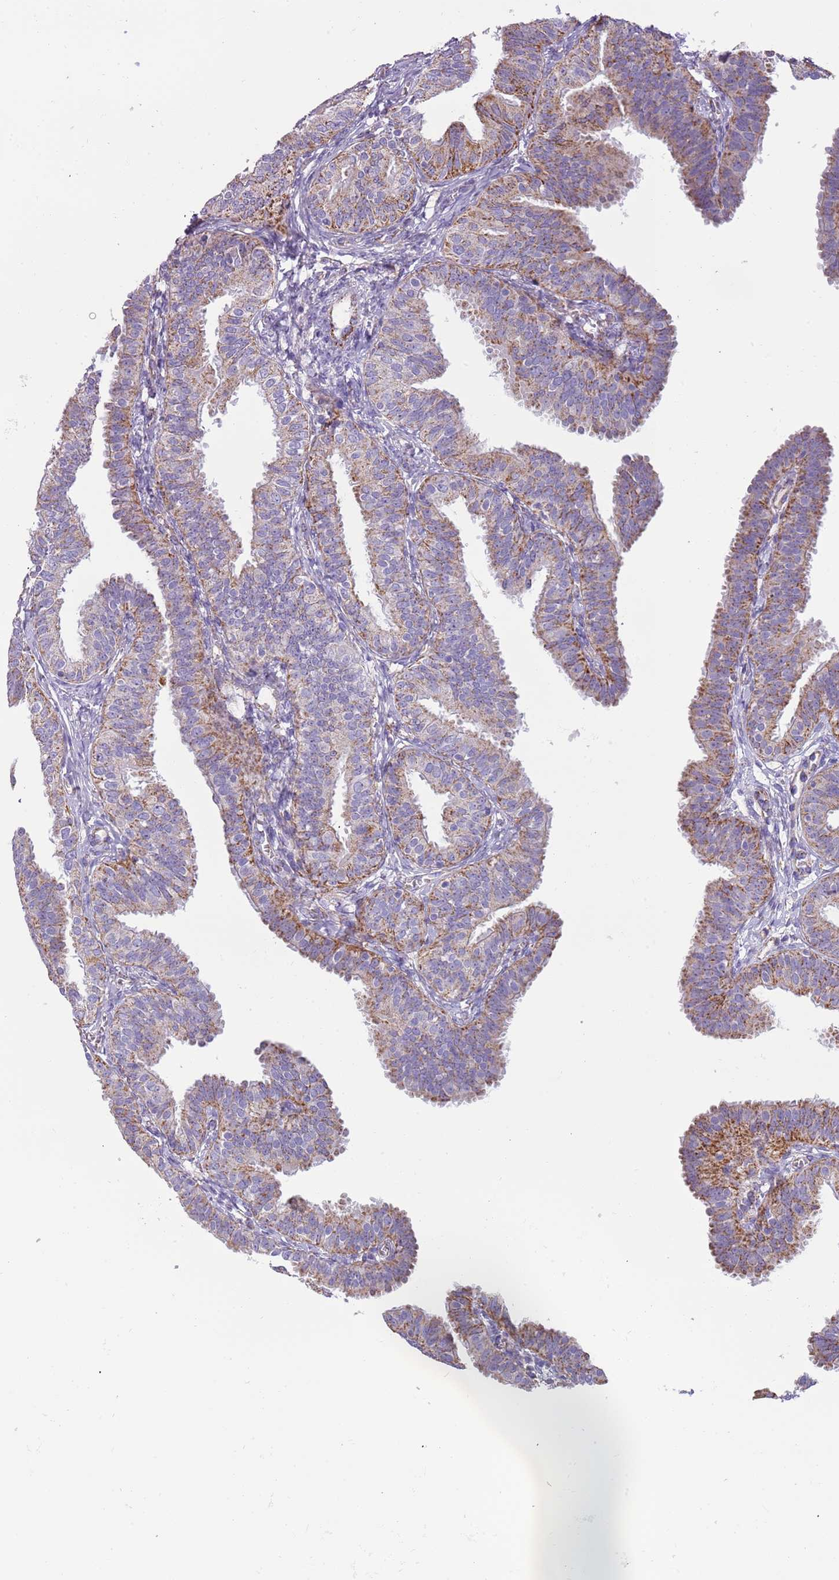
{"staining": {"intensity": "moderate", "quantity": "25%-75%", "location": "cytoplasmic/membranous"}, "tissue": "fallopian tube", "cell_type": "Glandular cells", "image_type": "normal", "snomed": [{"axis": "morphology", "description": "Normal tissue, NOS"}, {"axis": "topography", "description": "Fallopian tube"}], "caption": "An image of human fallopian tube stained for a protein exhibits moderate cytoplasmic/membranous brown staining in glandular cells. (DAB (3,3'-diaminobenzidine) IHC with brightfield microscopy, high magnification).", "gene": "RNF222", "patient": {"sex": "female", "age": 35}}